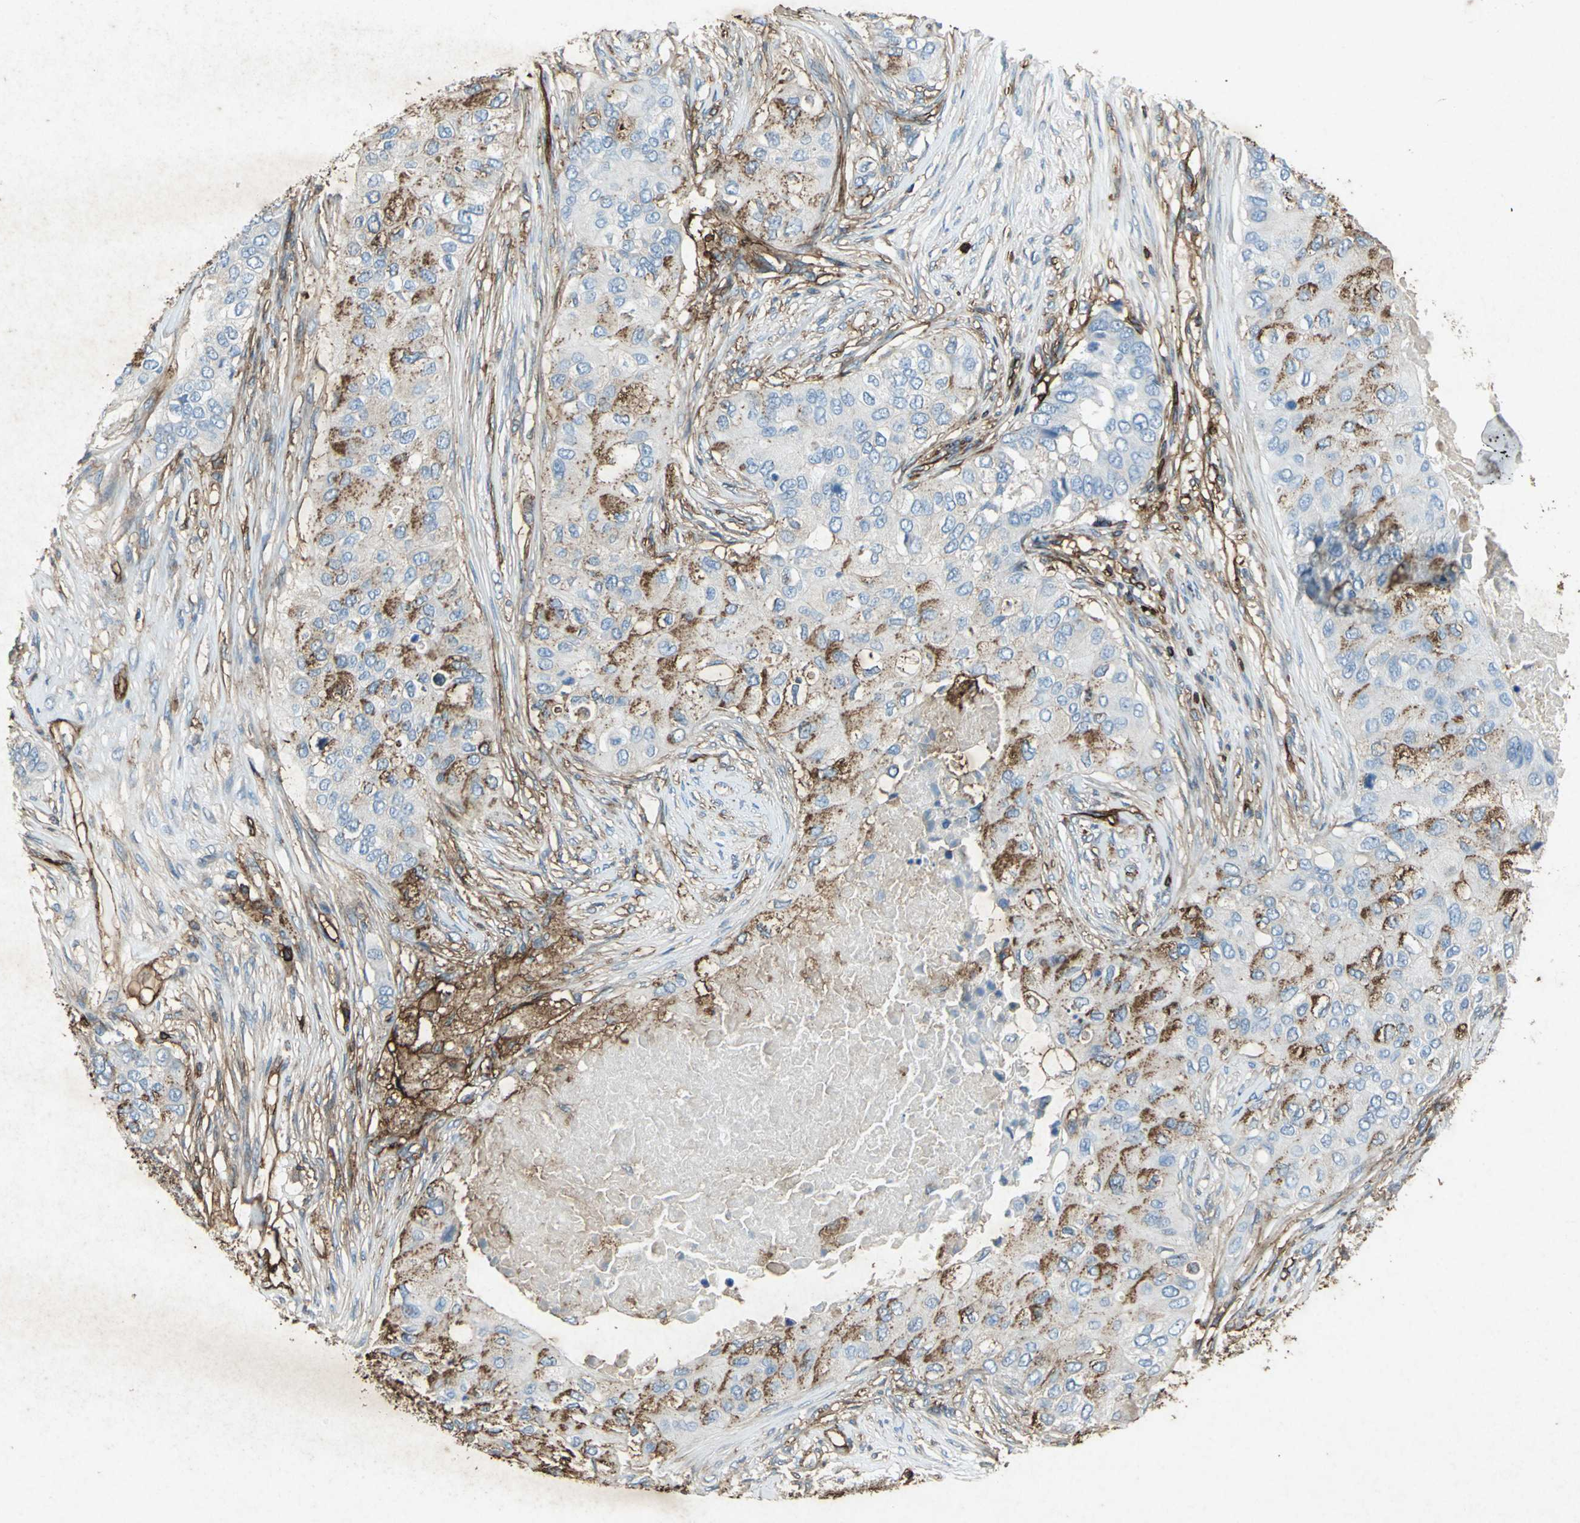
{"staining": {"intensity": "weak", "quantity": "<25%", "location": "cytoplasmic/membranous"}, "tissue": "breast cancer", "cell_type": "Tumor cells", "image_type": "cancer", "snomed": [{"axis": "morphology", "description": "Normal tissue, NOS"}, {"axis": "morphology", "description": "Duct carcinoma"}, {"axis": "topography", "description": "Breast"}], "caption": "A micrograph of human breast cancer is negative for staining in tumor cells.", "gene": "CCR6", "patient": {"sex": "female", "age": 49}}